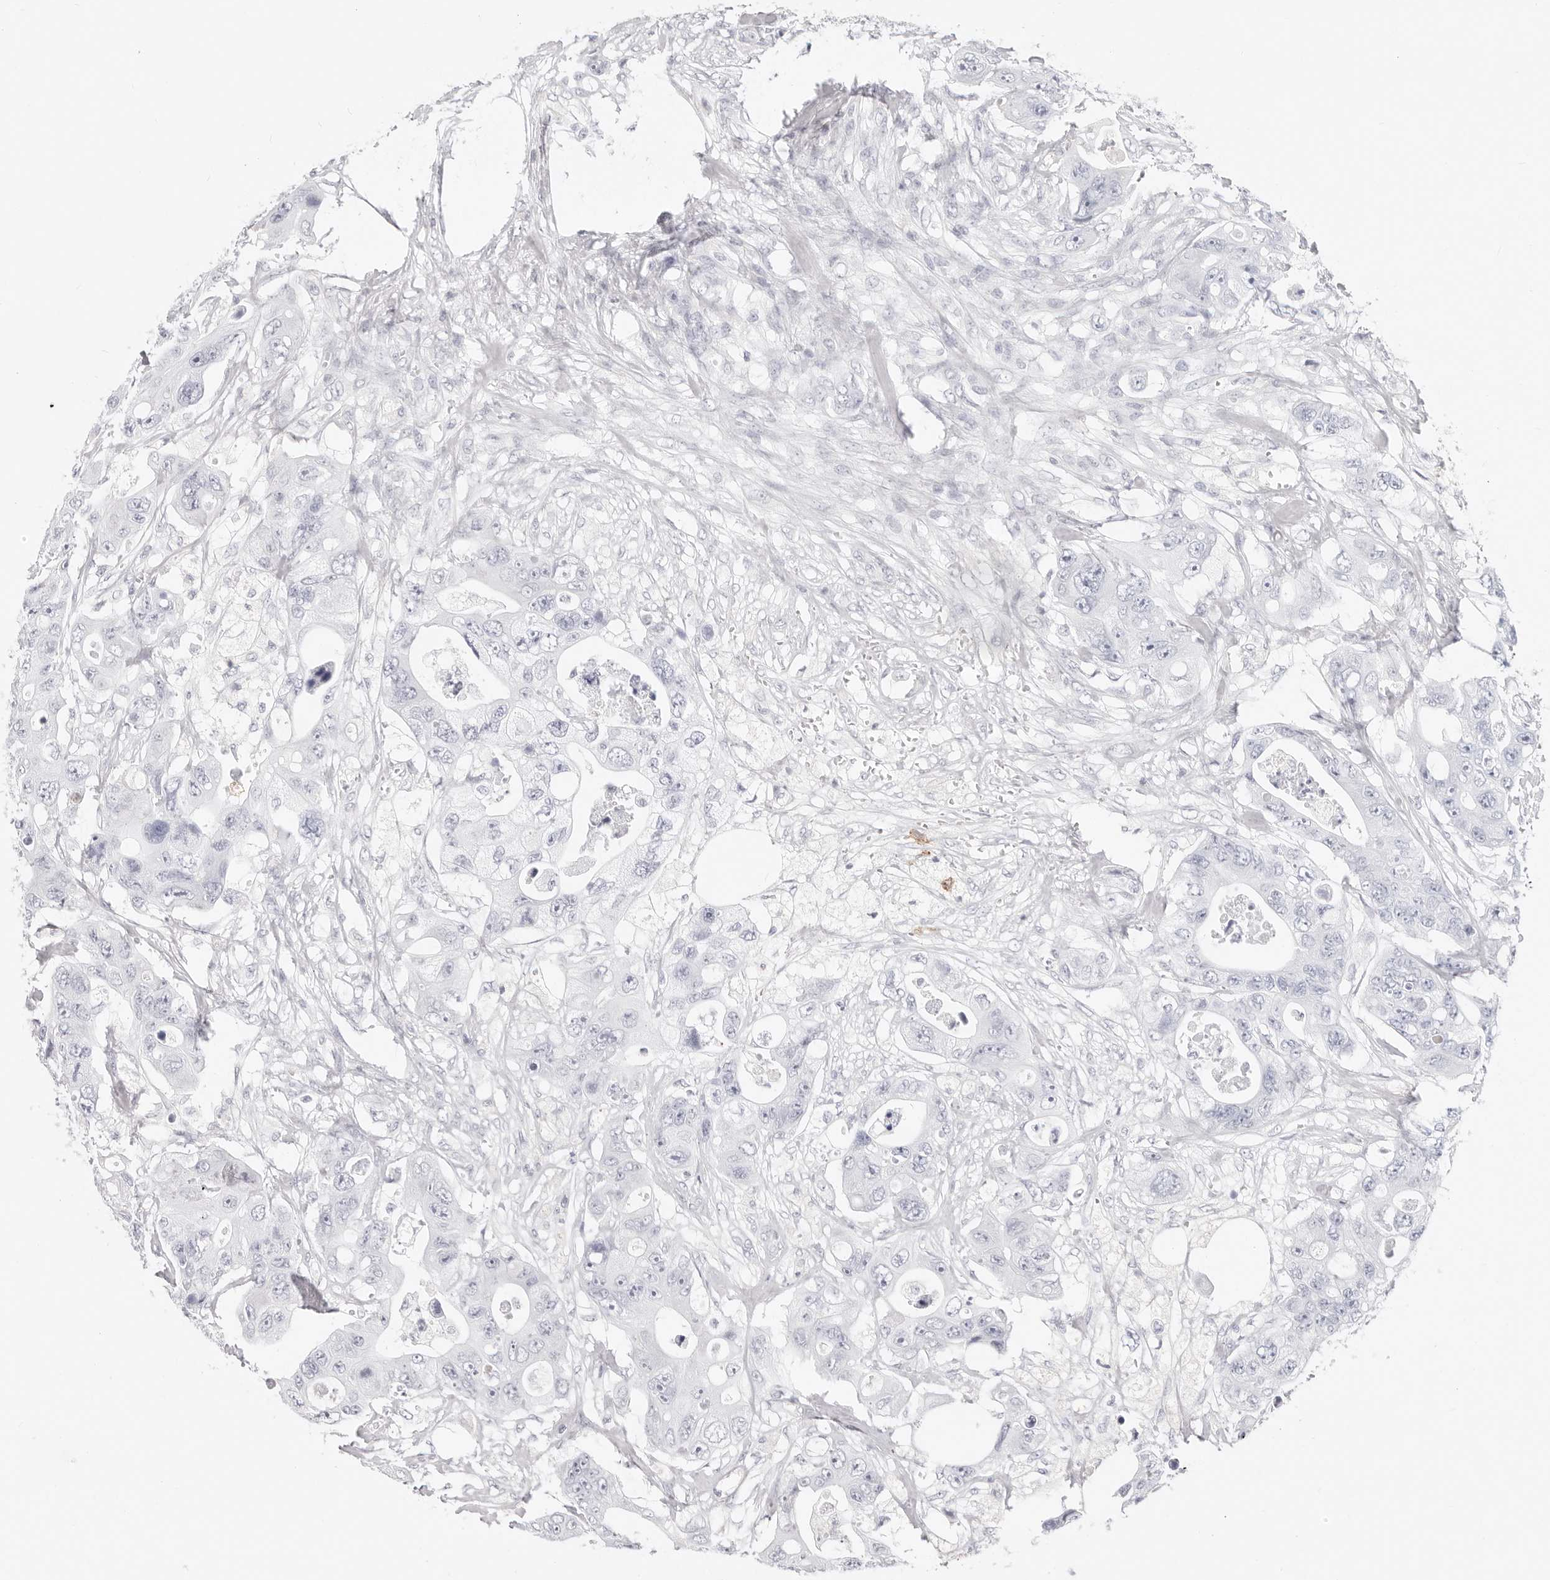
{"staining": {"intensity": "negative", "quantity": "none", "location": "none"}, "tissue": "colorectal cancer", "cell_type": "Tumor cells", "image_type": "cancer", "snomed": [{"axis": "morphology", "description": "Adenocarcinoma, NOS"}, {"axis": "topography", "description": "Colon"}], "caption": "High magnification brightfield microscopy of adenocarcinoma (colorectal) stained with DAB (3,3'-diaminobenzidine) (brown) and counterstained with hematoxylin (blue): tumor cells show no significant expression.", "gene": "CAMP", "patient": {"sex": "female", "age": 46}}